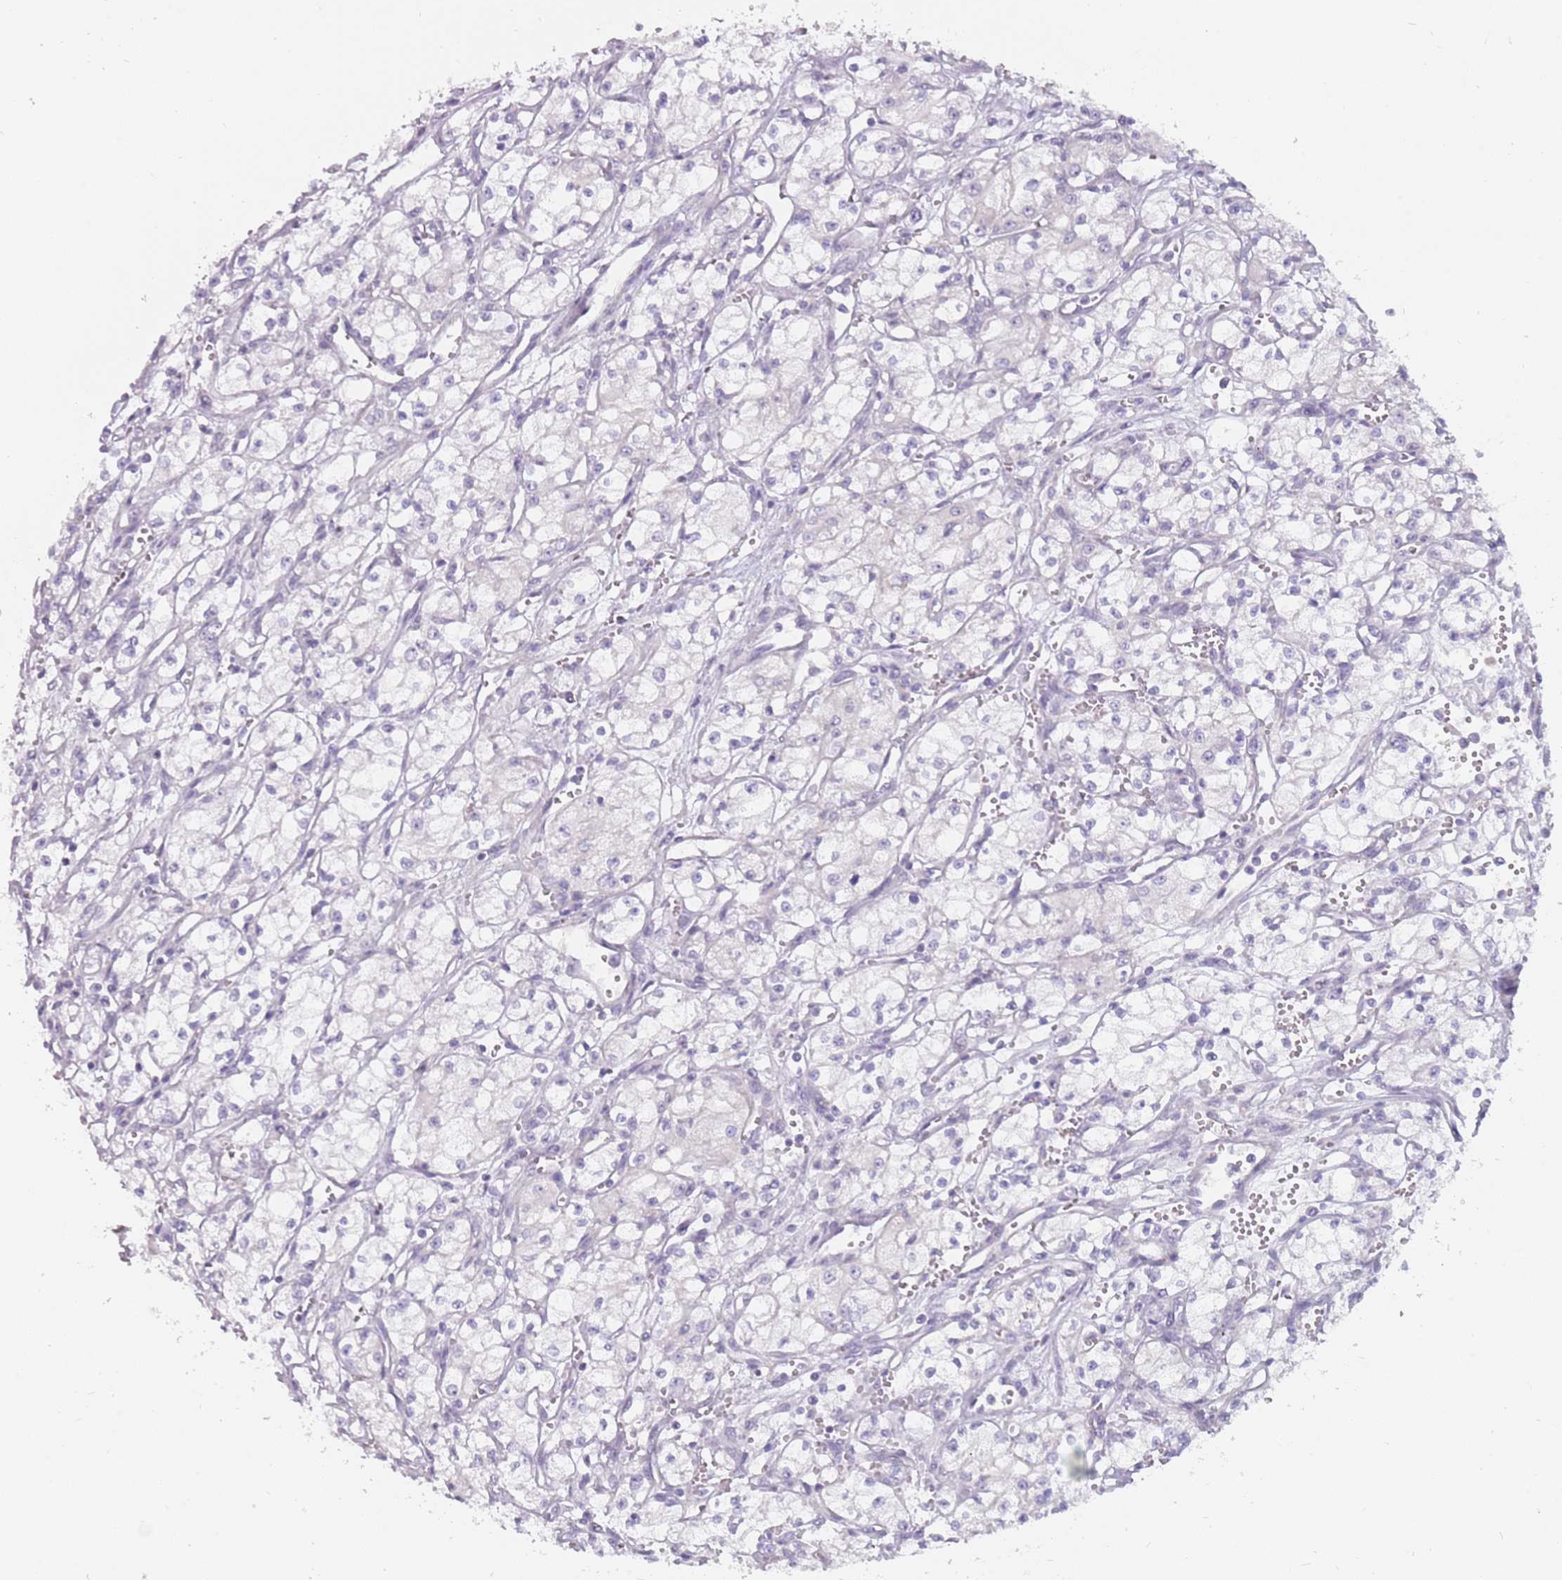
{"staining": {"intensity": "negative", "quantity": "none", "location": "none"}, "tissue": "renal cancer", "cell_type": "Tumor cells", "image_type": "cancer", "snomed": [{"axis": "morphology", "description": "Adenocarcinoma, NOS"}, {"axis": "topography", "description": "Kidney"}], "caption": "Immunohistochemistry of human renal cancer (adenocarcinoma) shows no expression in tumor cells. (Brightfield microscopy of DAB immunohistochemistry (IHC) at high magnification).", "gene": "DDX4", "patient": {"sex": "male", "age": 59}}